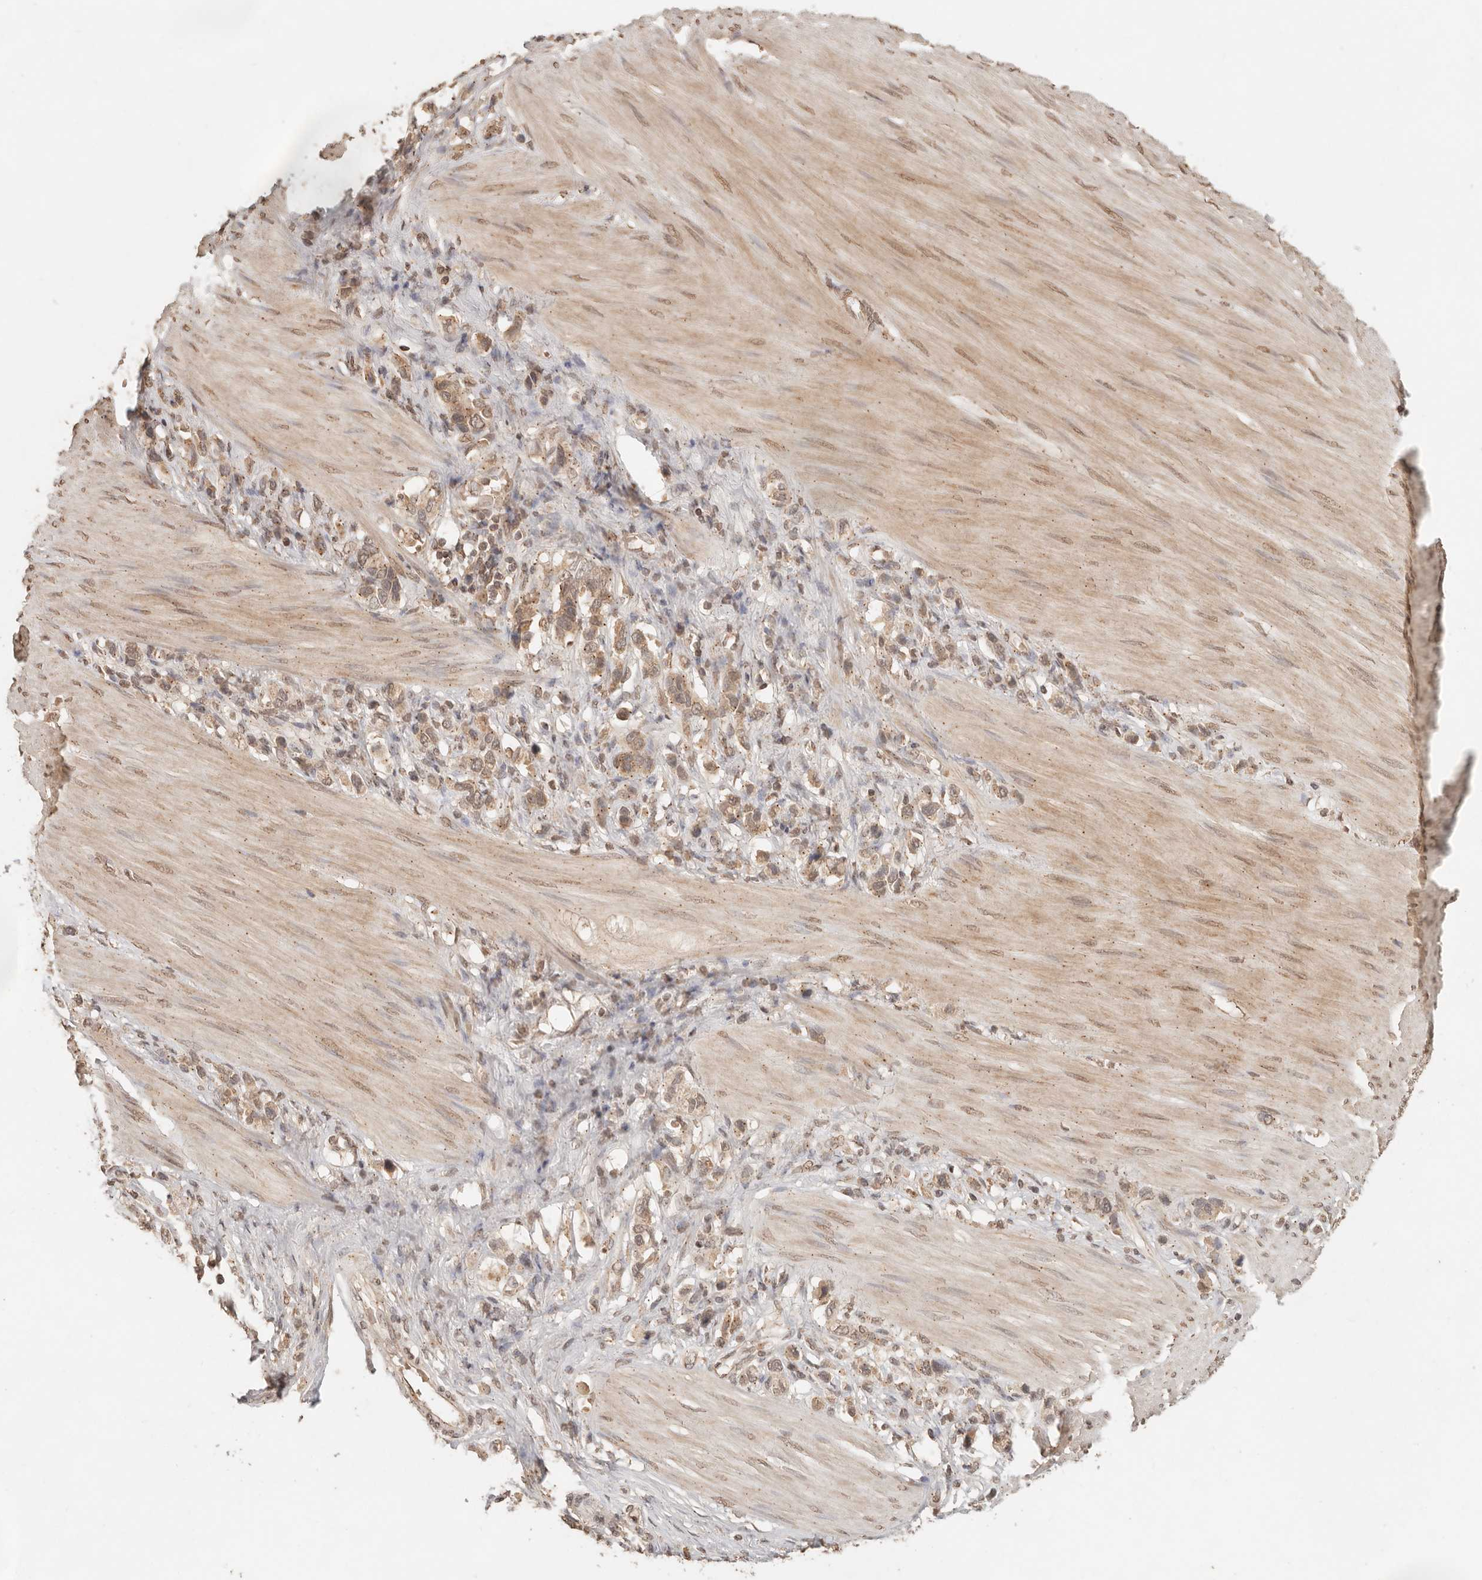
{"staining": {"intensity": "moderate", "quantity": ">75%", "location": "cytoplasmic/membranous"}, "tissue": "stomach cancer", "cell_type": "Tumor cells", "image_type": "cancer", "snomed": [{"axis": "morphology", "description": "Adenocarcinoma, NOS"}, {"axis": "topography", "description": "Stomach"}], "caption": "Approximately >75% of tumor cells in stomach adenocarcinoma reveal moderate cytoplasmic/membranous protein positivity as visualized by brown immunohistochemical staining.", "gene": "LMO4", "patient": {"sex": "female", "age": 65}}